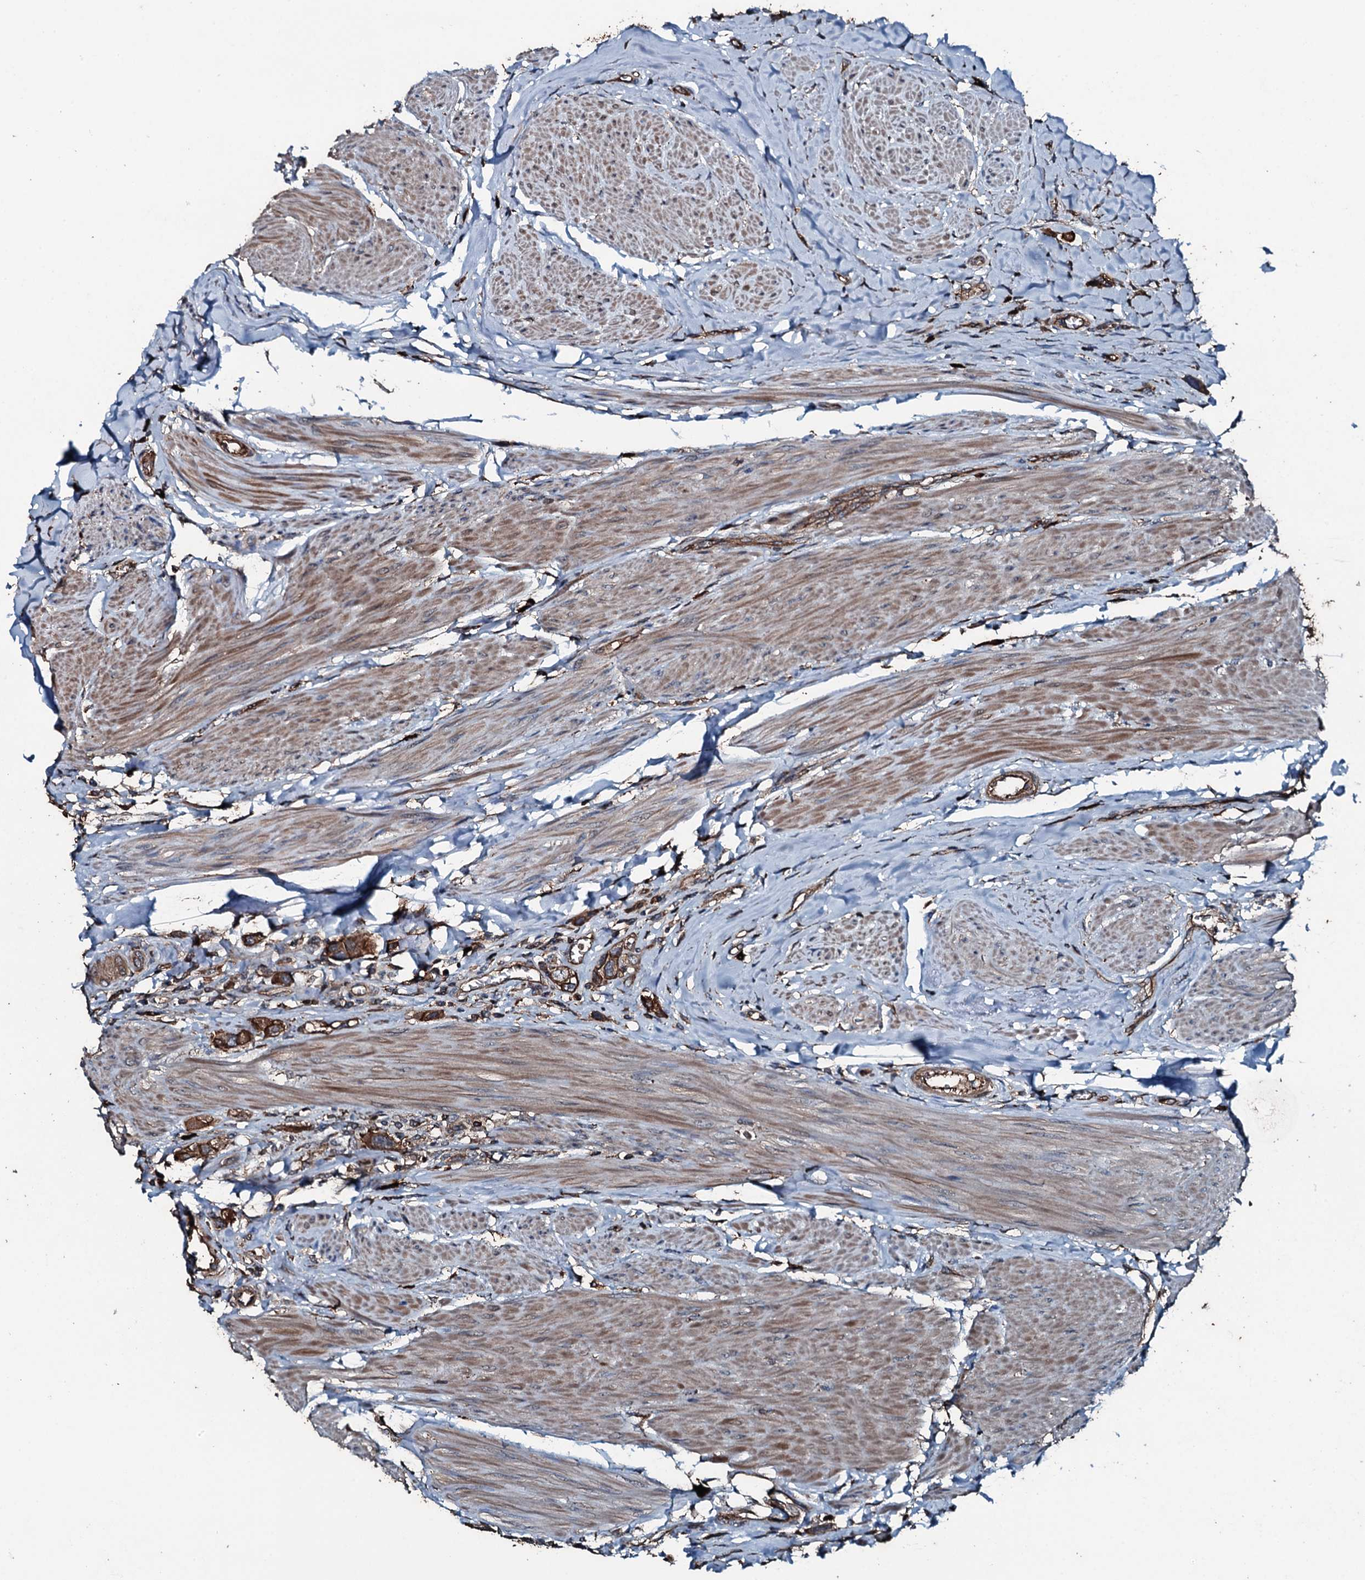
{"staining": {"intensity": "strong", "quantity": ">75%", "location": "cytoplasmic/membranous"}, "tissue": "urothelial cancer", "cell_type": "Tumor cells", "image_type": "cancer", "snomed": [{"axis": "morphology", "description": "Urothelial carcinoma, High grade"}, {"axis": "topography", "description": "Urinary bladder"}], "caption": "Protein expression analysis of urothelial cancer demonstrates strong cytoplasmic/membranous staining in approximately >75% of tumor cells.", "gene": "SLC25A38", "patient": {"sex": "male", "age": 50}}